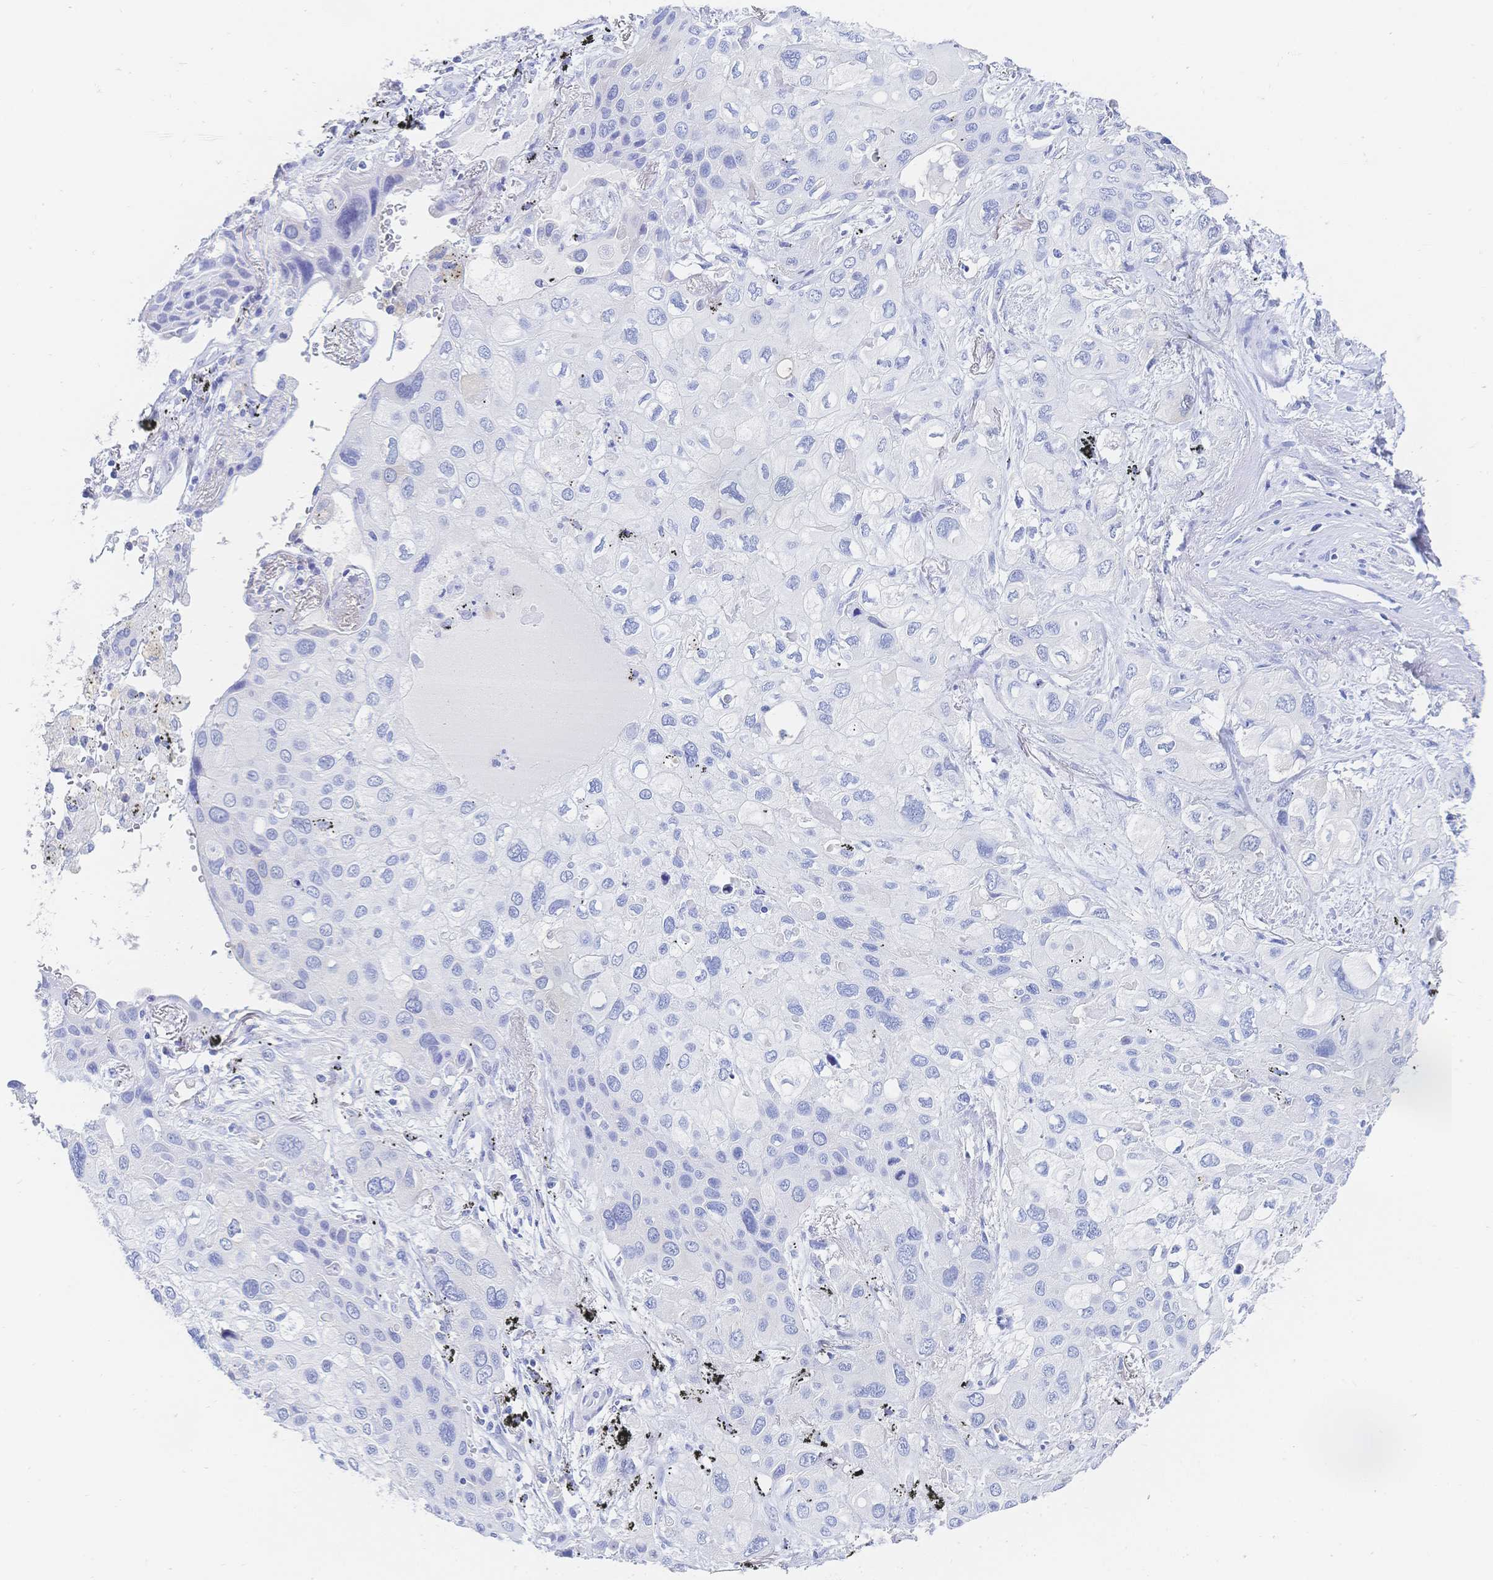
{"staining": {"intensity": "negative", "quantity": "none", "location": "none"}, "tissue": "lung cancer", "cell_type": "Tumor cells", "image_type": "cancer", "snomed": [{"axis": "morphology", "description": "Squamous cell carcinoma, NOS"}, {"axis": "morphology", "description": "Squamous cell carcinoma, metastatic, NOS"}, {"axis": "topography", "description": "Lung"}], "caption": "The histopathology image reveals no staining of tumor cells in lung cancer (metastatic squamous cell carcinoma).", "gene": "RRM1", "patient": {"sex": "male", "age": 59}}